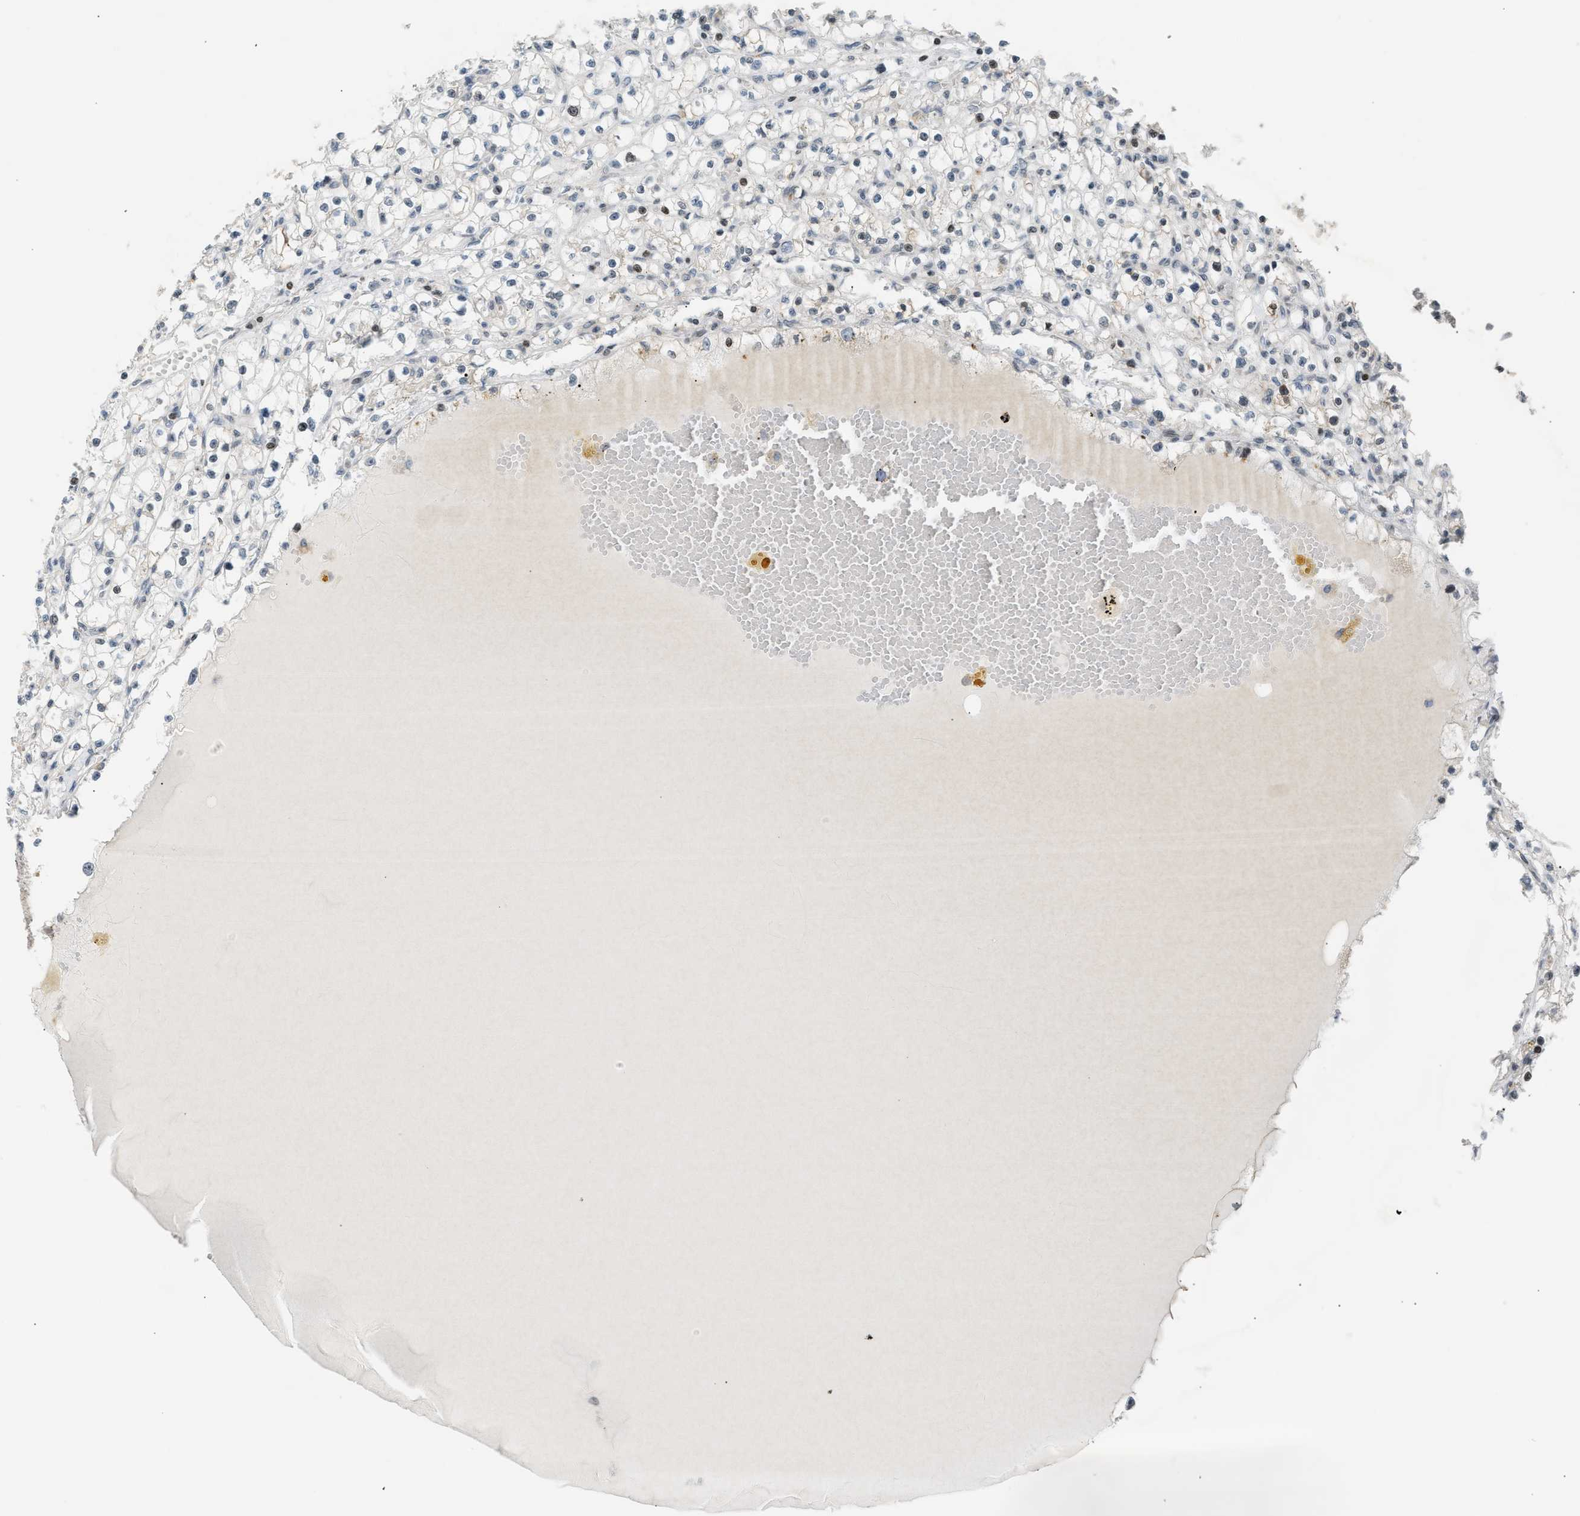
{"staining": {"intensity": "moderate", "quantity": "<25%", "location": "cytoplasmic/membranous,nuclear"}, "tissue": "renal cancer", "cell_type": "Tumor cells", "image_type": "cancer", "snomed": [{"axis": "morphology", "description": "Adenocarcinoma, NOS"}, {"axis": "topography", "description": "Kidney"}], "caption": "Moderate cytoplasmic/membranous and nuclear protein expression is identified in approximately <25% of tumor cells in adenocarcinoma (renal). (DAB IHC with brightfield microscopy, high magnification).", "gene": "NPS", "patient": {"sex": "male", "age": 56}}